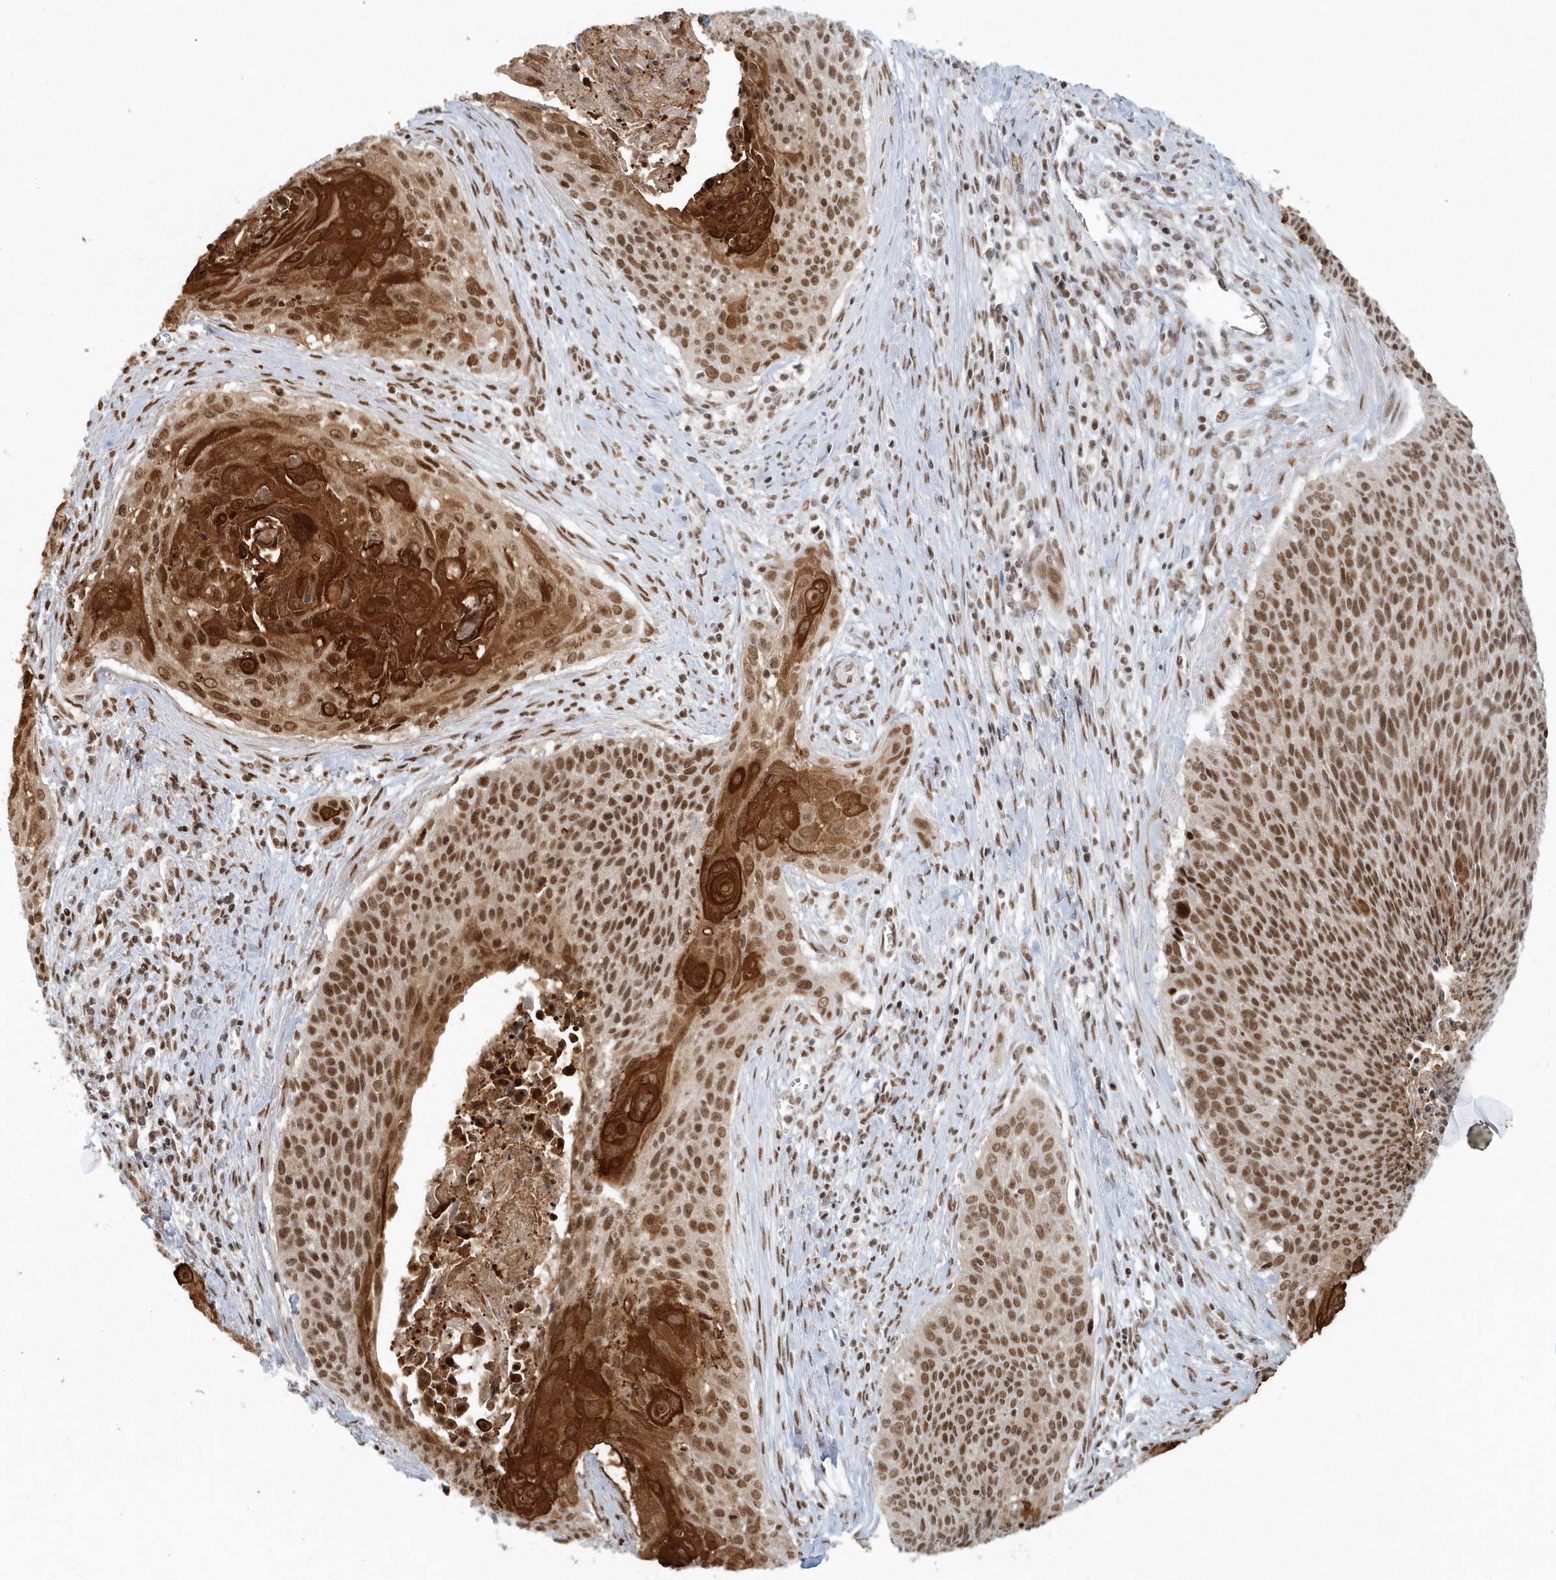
{"staining": {"intensity": "strong", "quantity": ">75%", "location": "cytoplasmic/membranous,nuclear"}, "tissue": "cervical cancer", "cell_type": "Tumor cells", "image_type": "cancer", "snomed": [{"axis": "morphology", "description": "Squamous cell carcinoma, NOS"}, {"axis": "topography", "description": "Cervix"}], "caption": "There is high levels of strong cytoplasmic/membranous and nuclear positivity in tumor cells of cervical cancer, as demonstrated by immunohistochemical staining (brown color).", "gene": "YTHDC1", "patient": {"sex": "female", "age": 55}}